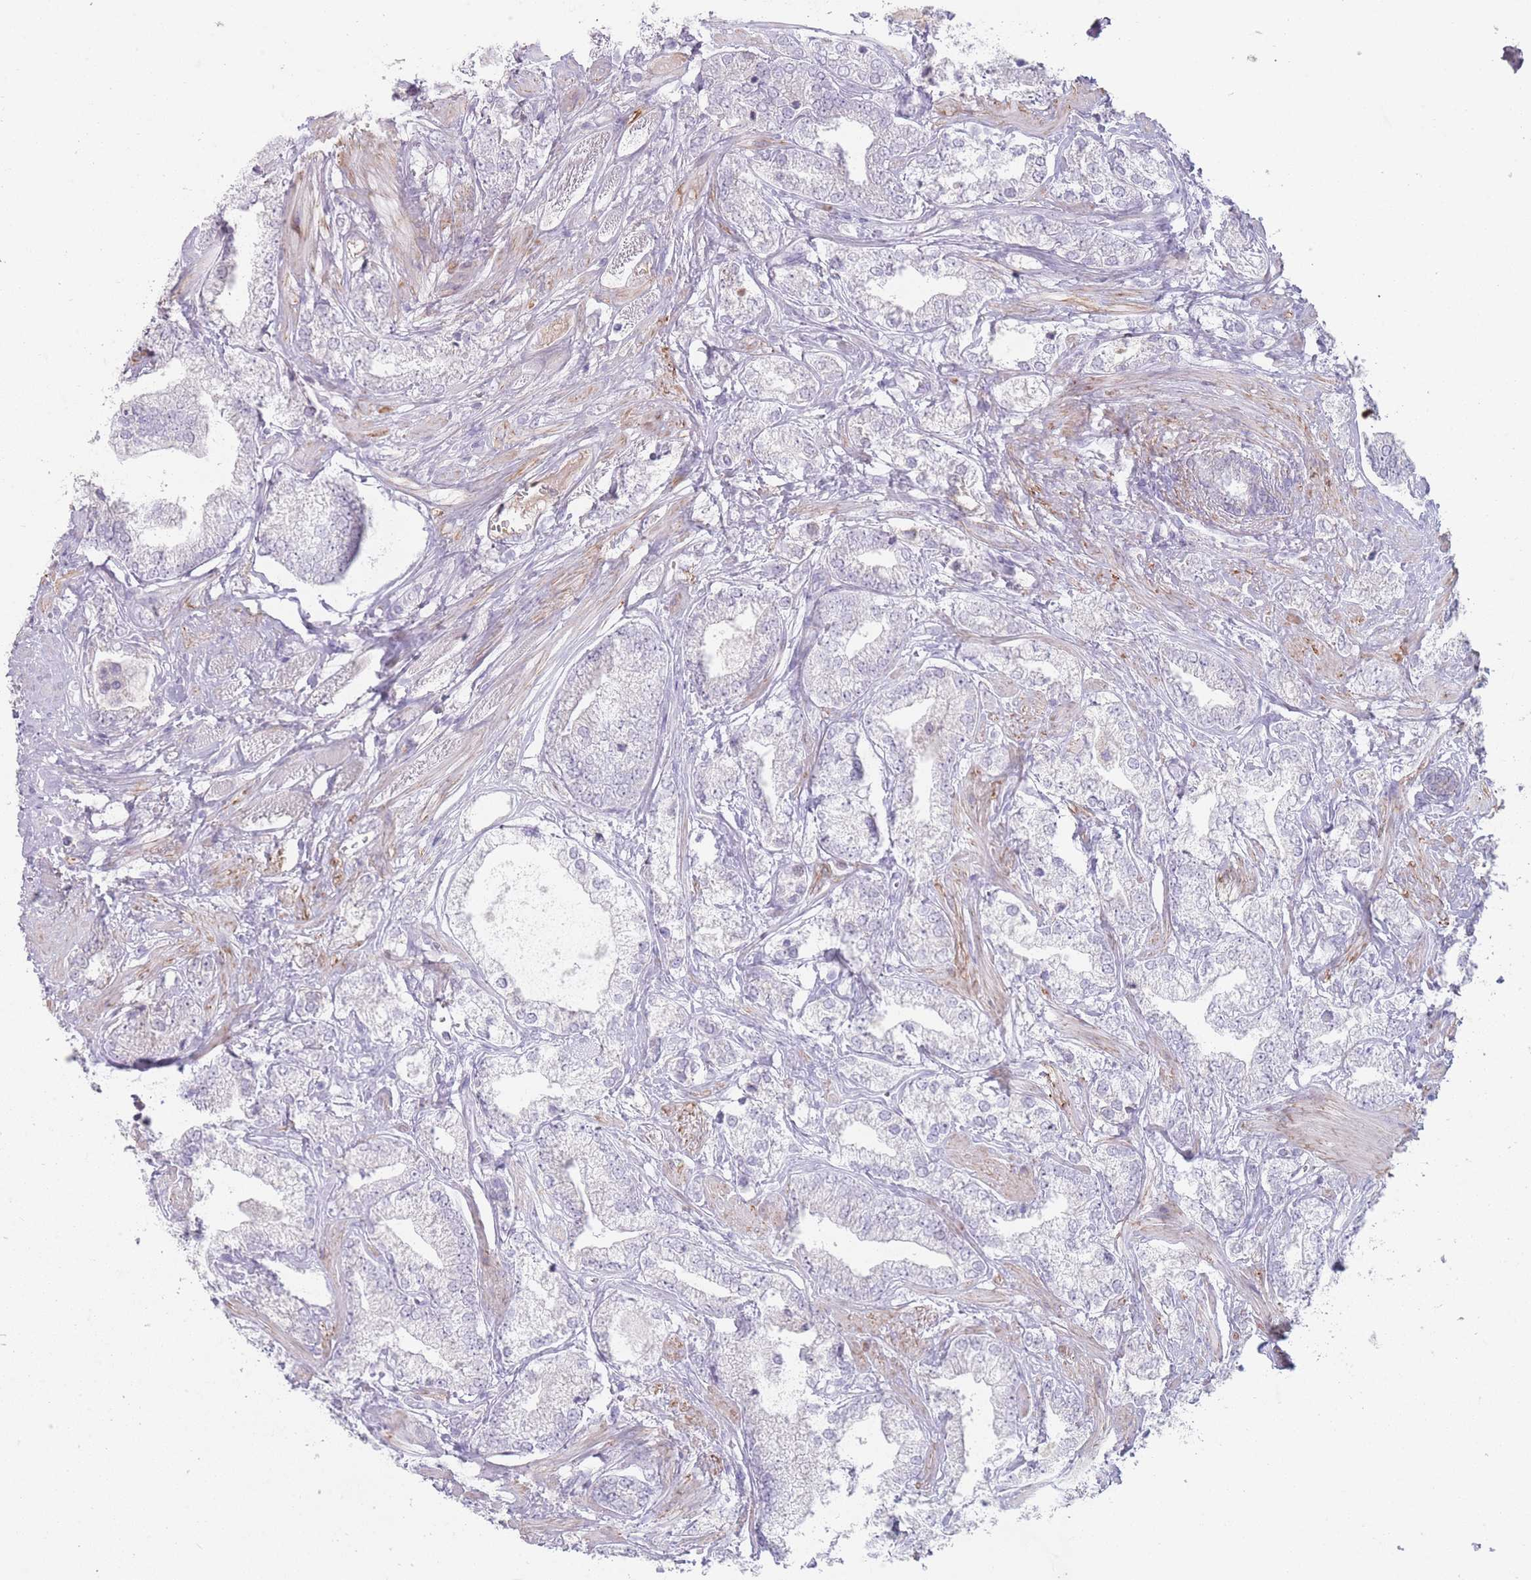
{"staining": {"intensity": "negative", "quantity": "none", "location": "none"}, "tissue": "prostate cancer", "cell_type": "Tumor cells", "image_type": "cancer", "snomed": [{"axis": "morphology", "description": "Adenocarcinoma, High grade"}, {"axis": "topography", "description": "Prostate"}], "caption": "Protein analysis of prostate cancer exhibits no significant positivity in tumor cells.", "gene": "RHBG", "patient": {"sex": "male", "age": 50}}